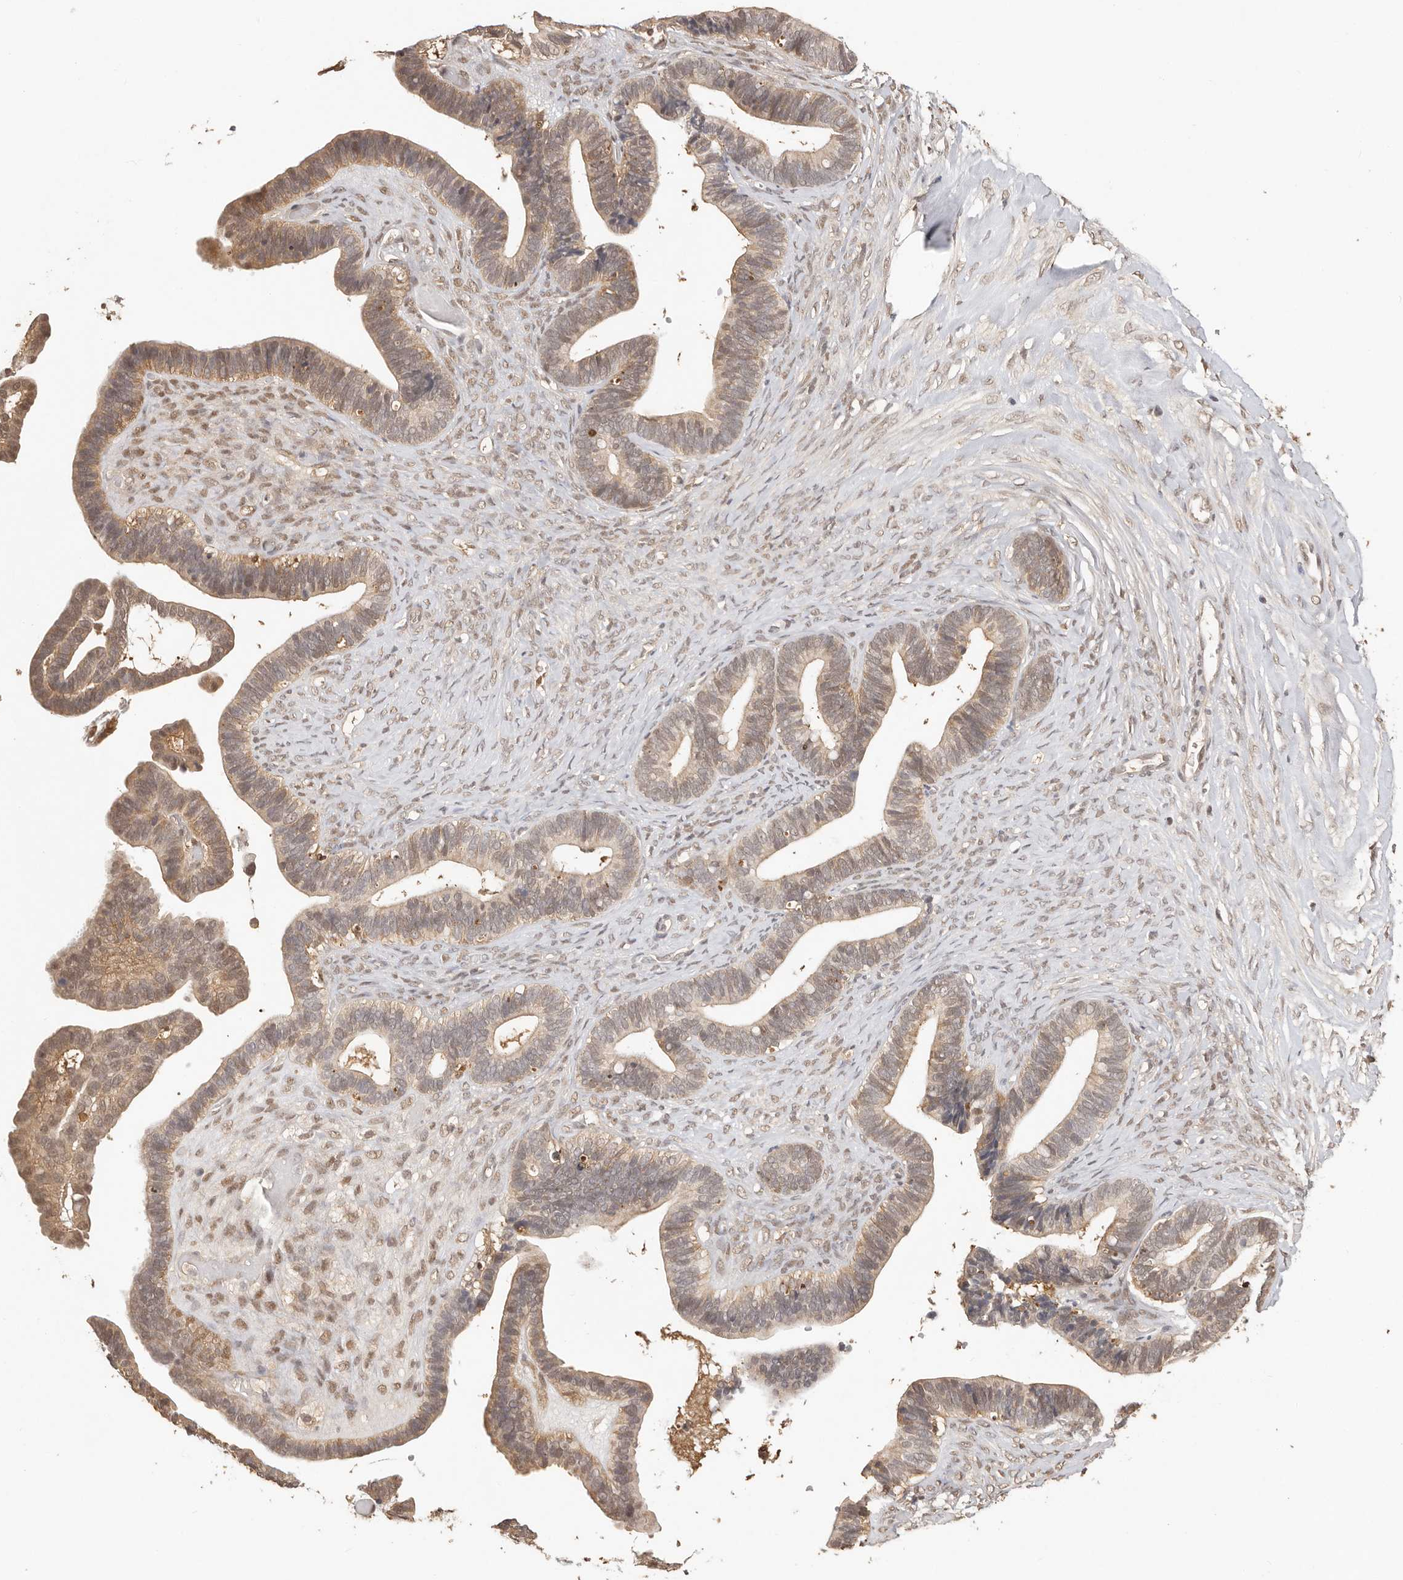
{"staining": {"intensity": "weak", "quantity": ">75%", "location": "cytoplasmic/membranous,nuclear"}, "tissue": "ovarian cancer", "cell_type": "Tumor cells", "image_type": "cancer", "snomed": [{"axis": "morphology", "description": "Cystadenocarcinoma, serous, NOS"}, {"axis": "topography", "description": "Ovary"}], "caption": "Ovarian serous cystadenocarcinoma stained with a brown dye displays weak cytoplasmic/membranous and nuclear positive positivity in approximately >75% of tumor cells.", "gene": "PSMA5", "patient": {"sex": "female", "age": 56}}